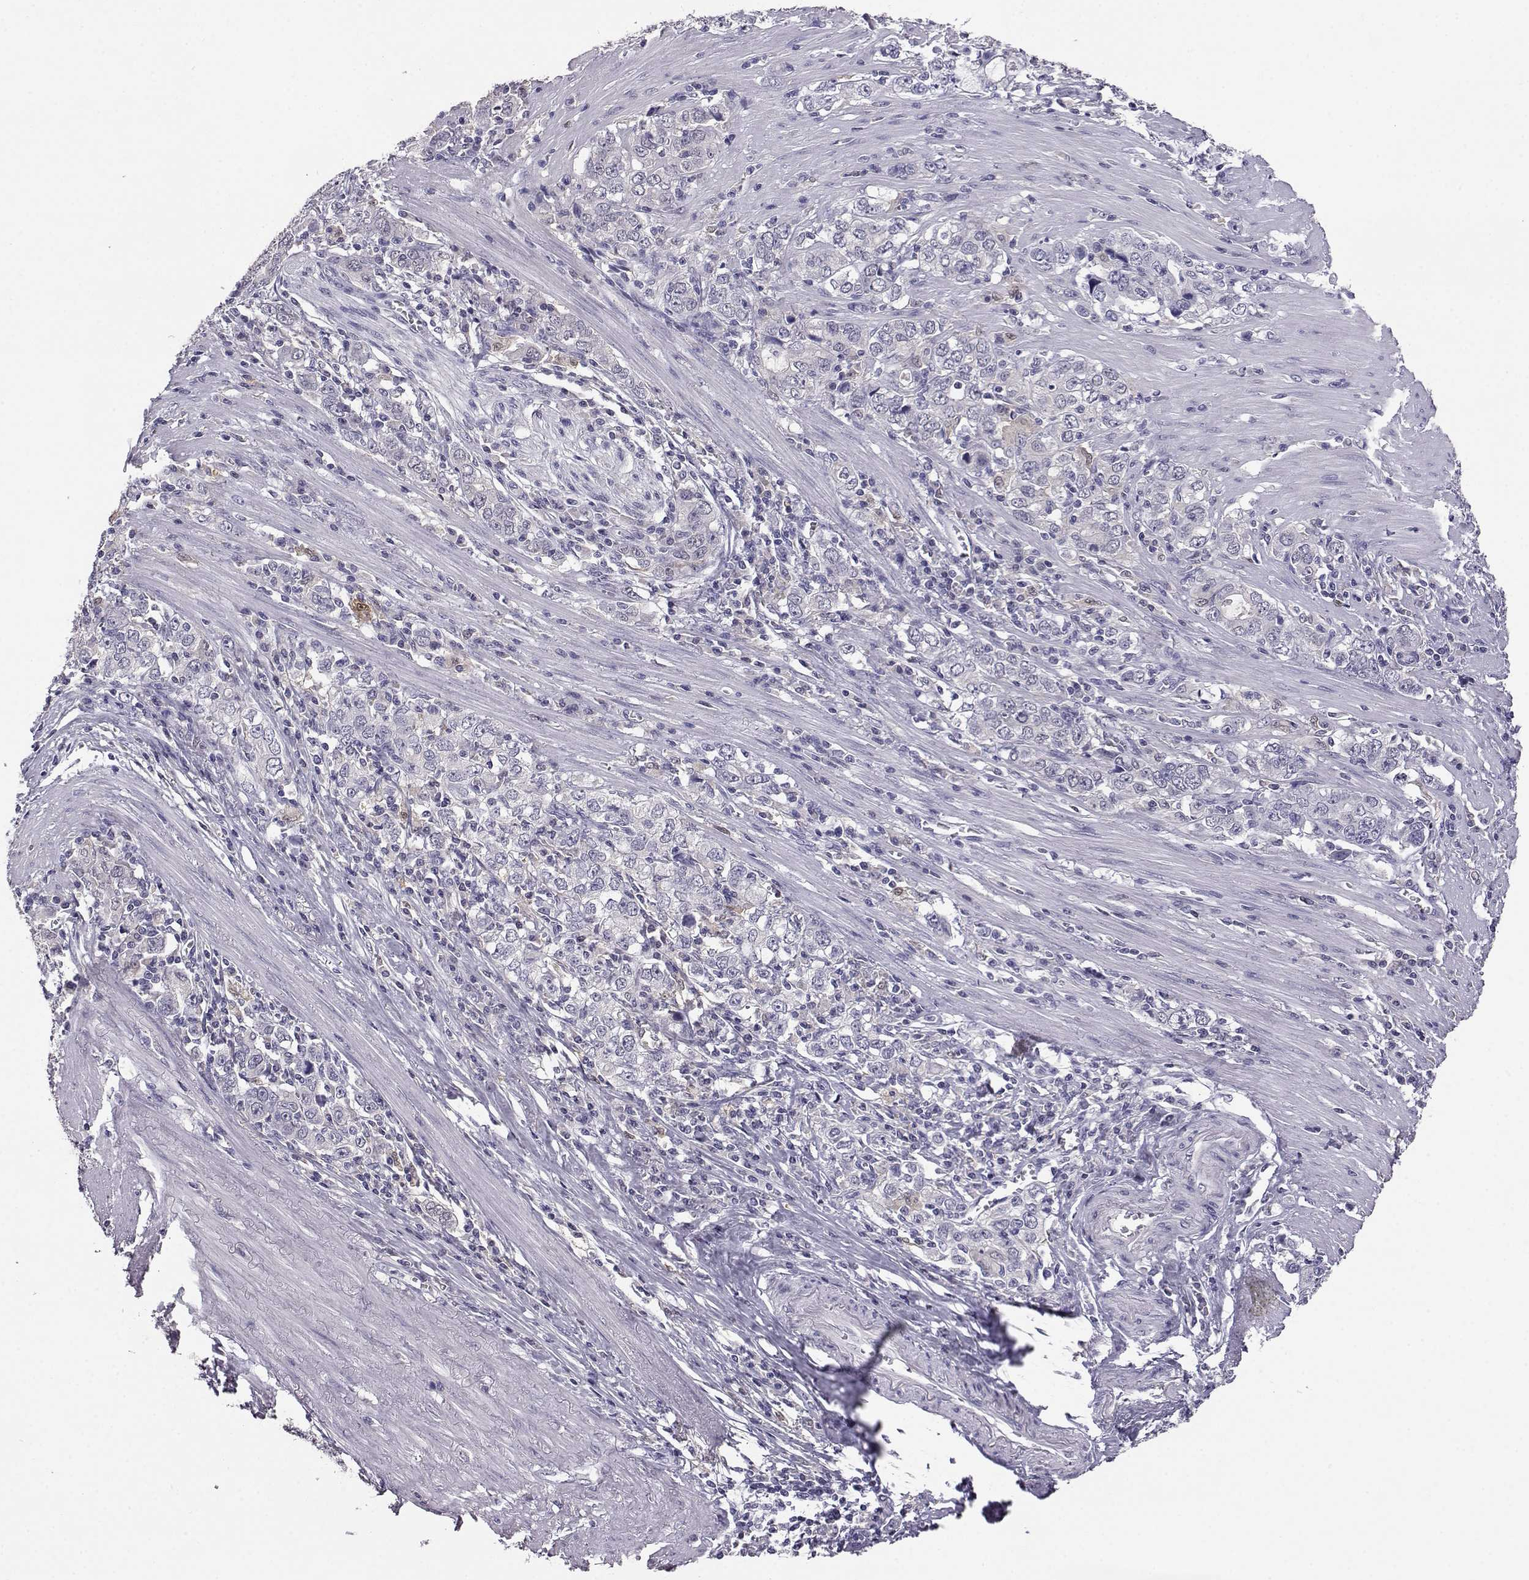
{"staining": {"intensity": "negative", "quantity": "none", "location": "none"}, "tissue": "stomach cancer", "cell_type": "Tumor cells", "image_type": "cancer", "snomed": [{"axis": "morphology", "description": "Adenocarcinoma, NOS"}, {"axis": "topography", "description": "Stomach, lower"}], "caption": "This image is of adenocarcinoma (stomach) stained with immunohistochemistry (IHC) to label a protein in brown with the nuclei are counter-stained blue. There is no staining in tumor cells. The staining was performed using DAB (3,3'-diaminobenzidine) to visualize the protein expression in brown, while the nuclei were stained in blue with hematoxylin (Magnification: 20x).", "gene": "AKR1B1", "patient": {"sex": "female", "age": 72}}